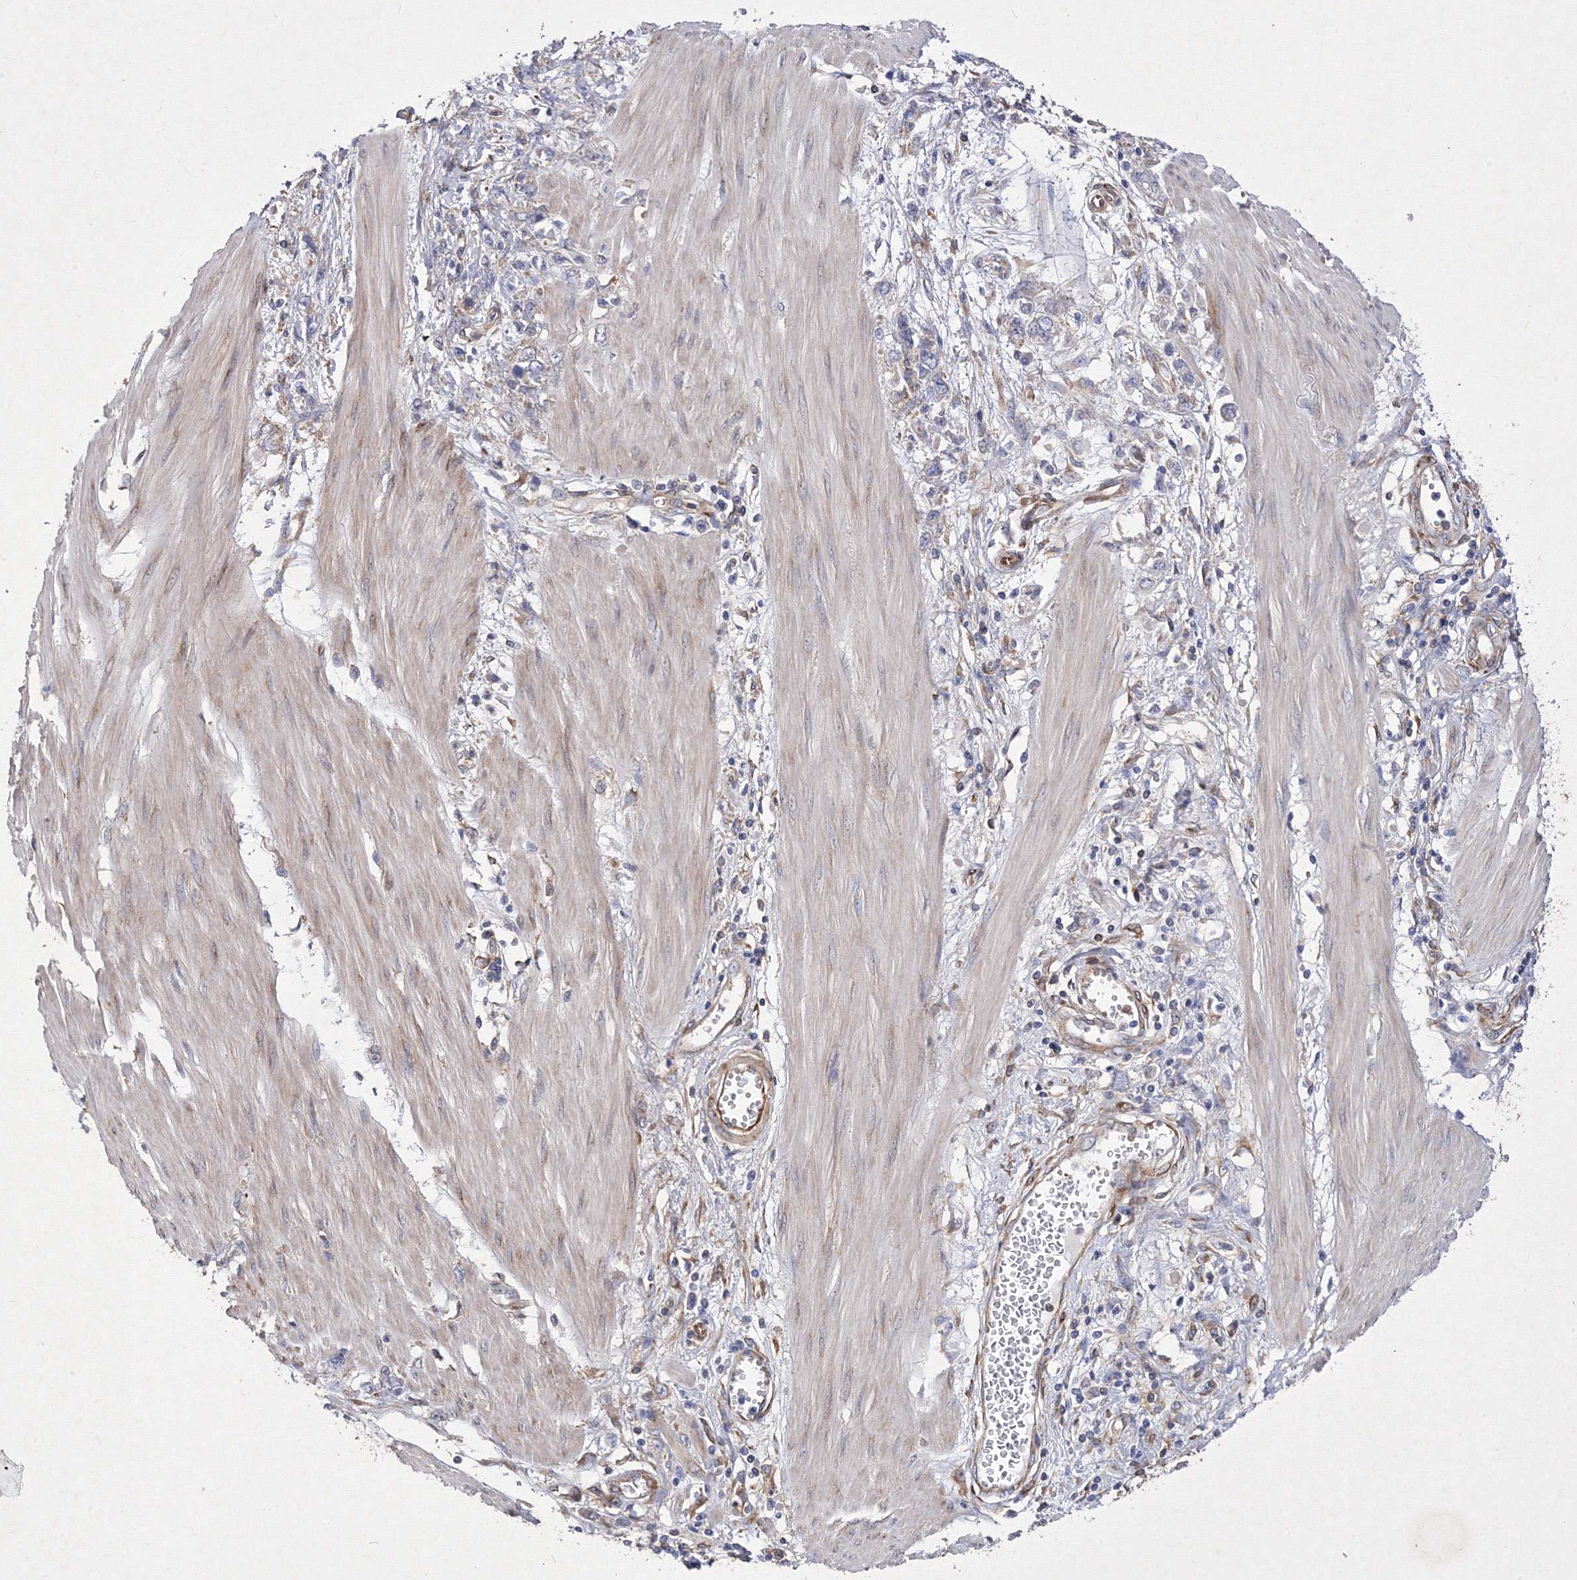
{"staining": {"intensity": "negative", "quantity": "none", "location": "none"}, "tissue": "stomach cancer", "cell_type": "Tumor cells", "image_type": "cancer", "snomed": [{"axis": "morphology", "description": "Adenocarcinoma, NOS"}, {"axis": "topography", "description": "Stomach"}], "caption": "Adenocarcinoma (stomach) was stained to show a protein in brown. There is no significant positivity in tumor cells.", "gene": "SNX18", "patient": {"sex": "female", "age": 76}}